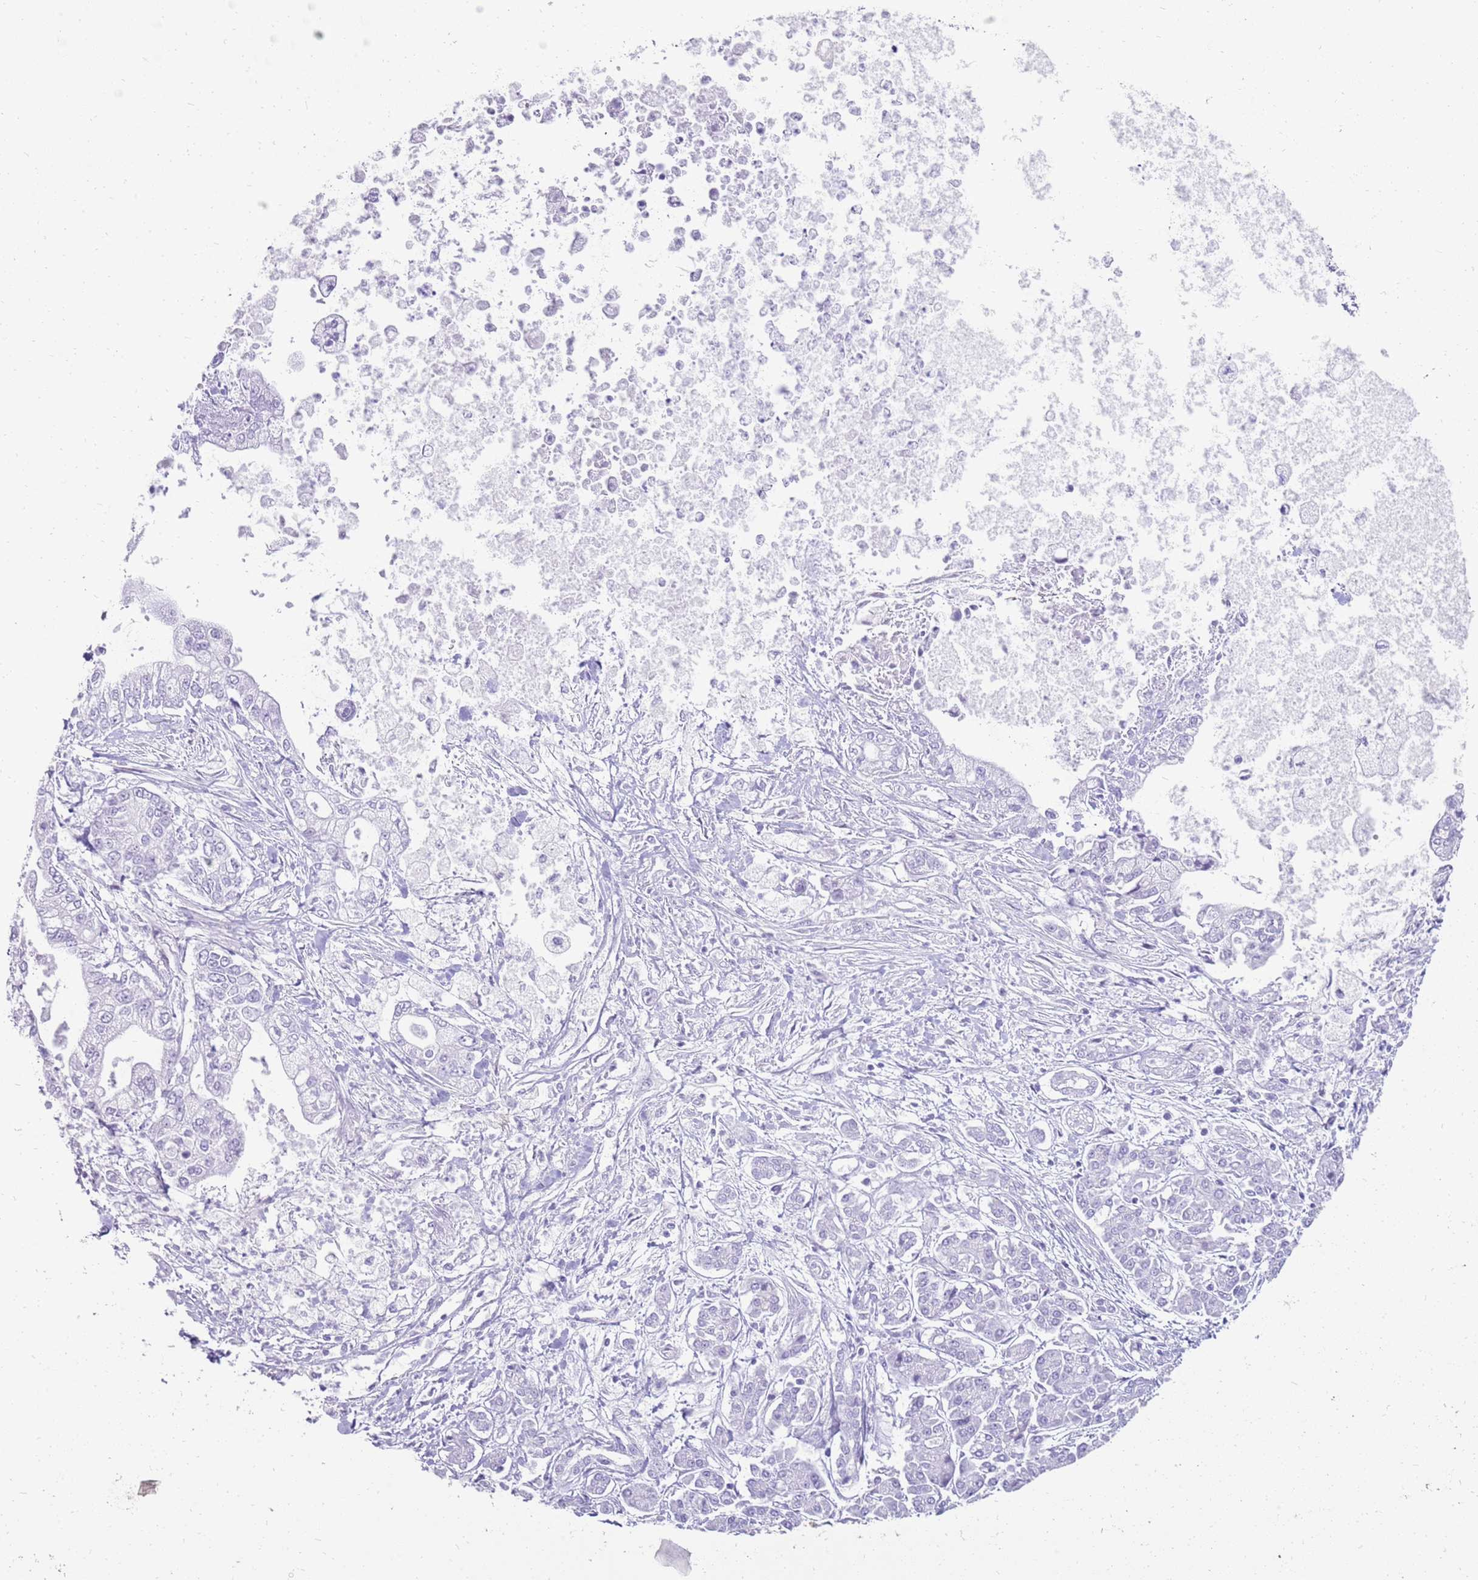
{"staining": {"intensity": "negative", "quantity": "none", "location": "none"}, "tissue": "pancreatic cancer", "cell_type": "Tumor cells", "image_type": "cancer", "snomed": [{"axis": "morphology", "description": "Adenocarcinoma, NOS"}, {"axis": "topography", "description": "Pancreas"}], "caption": "Pancreatic cancer was stained to show a protein in brown. There is no significant staining in tumor cells.", "gene": "NBPF3", "patient": {"sex": "male", "age": 69}}